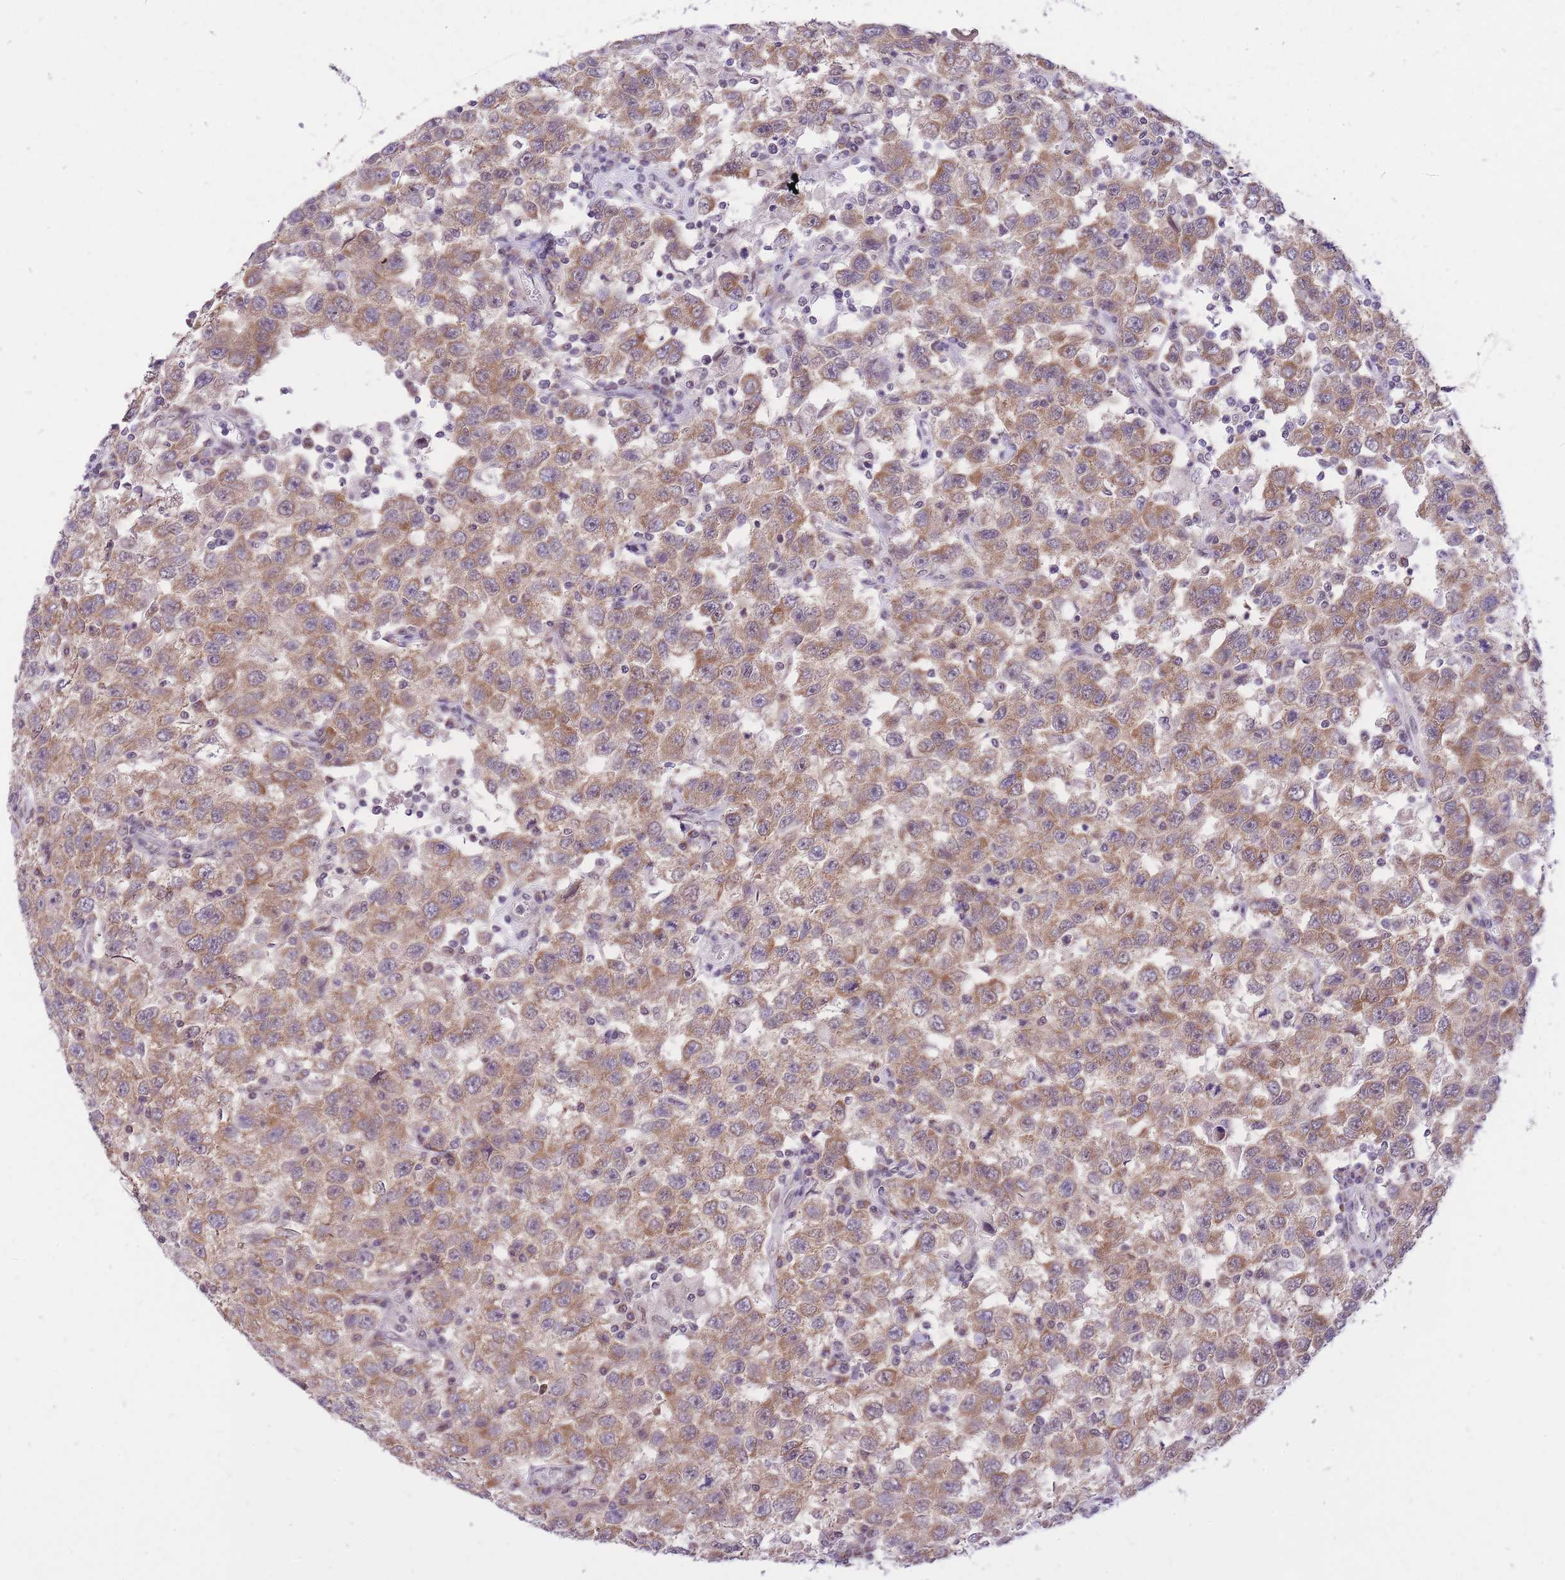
{"staining": {"intensity": "moderate", "quantity": ">75%", "location": "cytoplasmic/membranous"}, "tissue": "testis cancer", "cell_type": "Tumor cells", "image_type": "cancer", "snomed": [{"axis": "morphology", "description": "Seminoma, NOS"}, {"axis": "topography", "description": "Testis"}], "caption": "Immunohistochemical staining of human testis seminoma displays medium levels of moderate cytoplasmic/membranous protein expression in about >75% of tumor cells. (Stains: DAB in brown, nuclei in blue, Microscopy: brightfield microscopy at high magnification).", "gene": "MINDY2", "patient": {"sex": "male", "age": 41}}